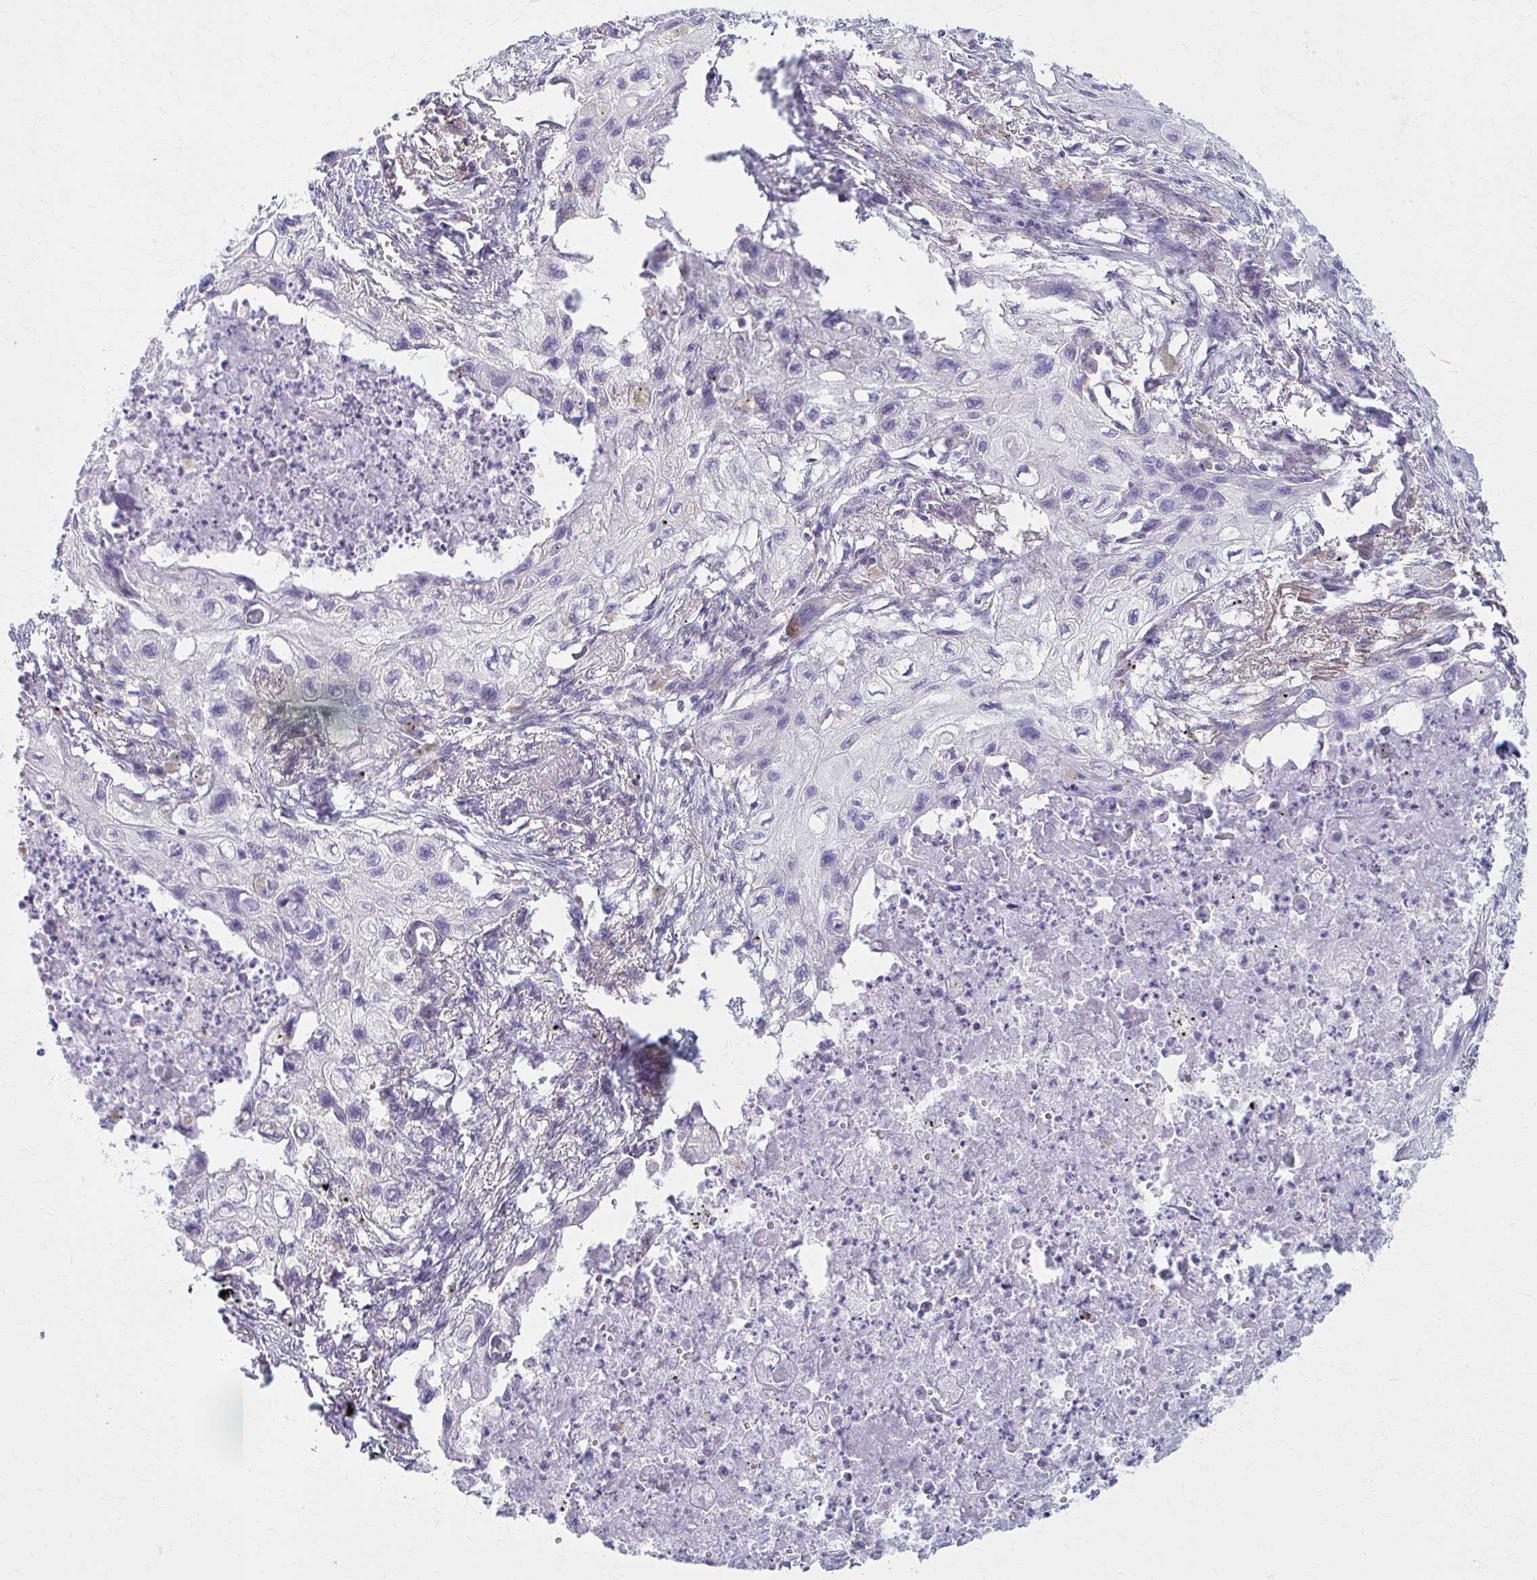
{"staining": {"intensity": "negative", "quantity": "none", "location": "none"}, "tissue": "lung cancer", "cell_type": "Tumor cells", "image_type": "cancer", "snomed": [{"axis": "morphology", "description": "Squamous cell carcinoma, NOS"}, {"axis": "topography", "description": "Lung"}], "caption": "Image shows no significant protein staining in tumor cells of squamous cell carcinoma (lung).", "gene": "PRKRA", "patient": {"sex": "male", "age": 71}}